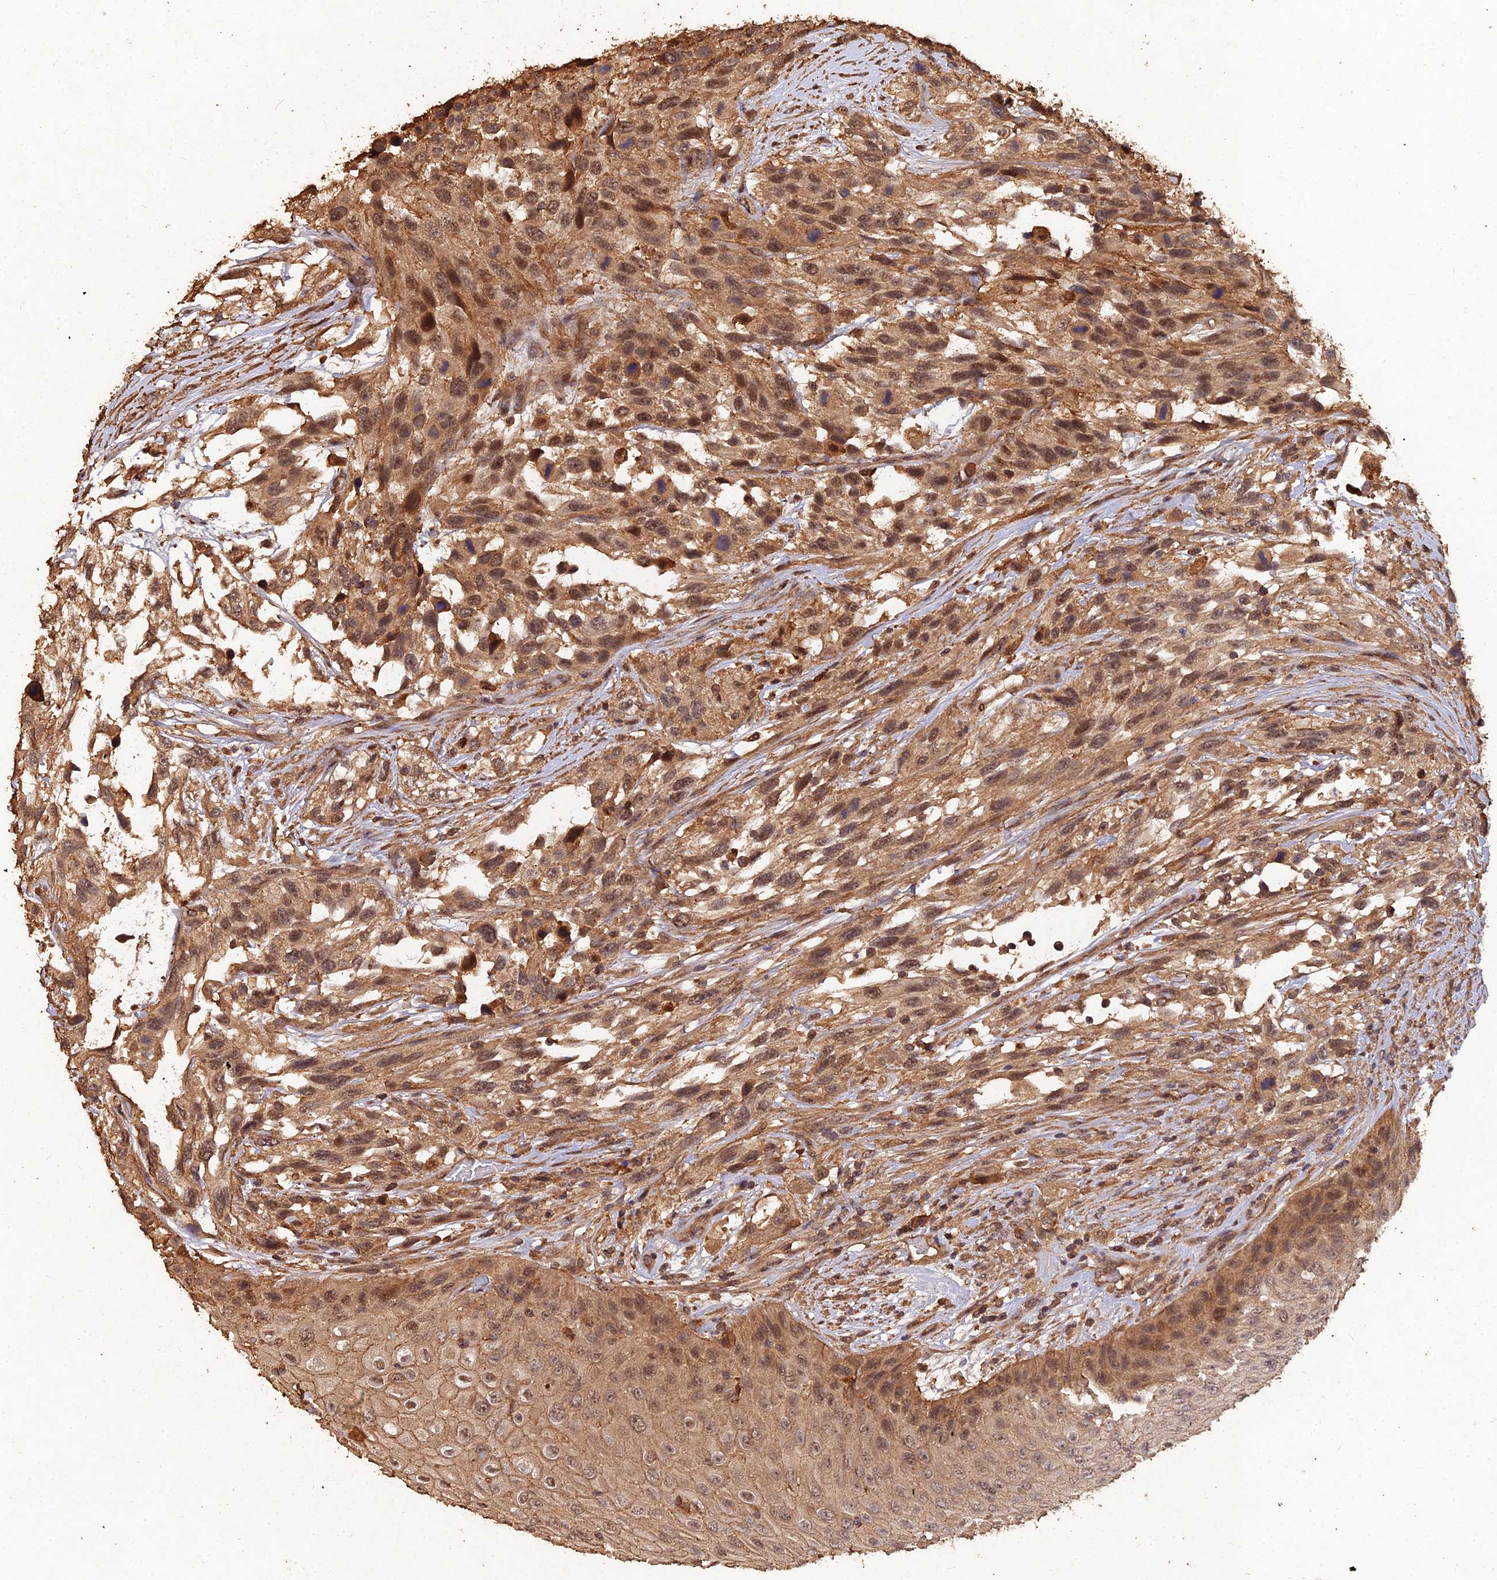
{"staining": {"intensity": "moderate", "quantity": ">75%", "location": "cytoplasmic/membranous,nuclear"}, "tissue": "urothelial cancer", "cell_type": "Tumor cells", "image_type": "cancer", "snomed": [{"axis": "morphology", "description": "Urothelial carcinoma, High grade"}, {"axis": "topography", "description": "Urinary bladder"}], "caption": "A high-resolution photomicrograph shows immunohistochemistry staining of high-grade urothelial carcinoma, which displays moderate cytoplasmic/membranous and nuclear staining in approximately >75% of tumor cells.", "gene": "SYMPK", "patient": {"sex": "female", "age": 70}}